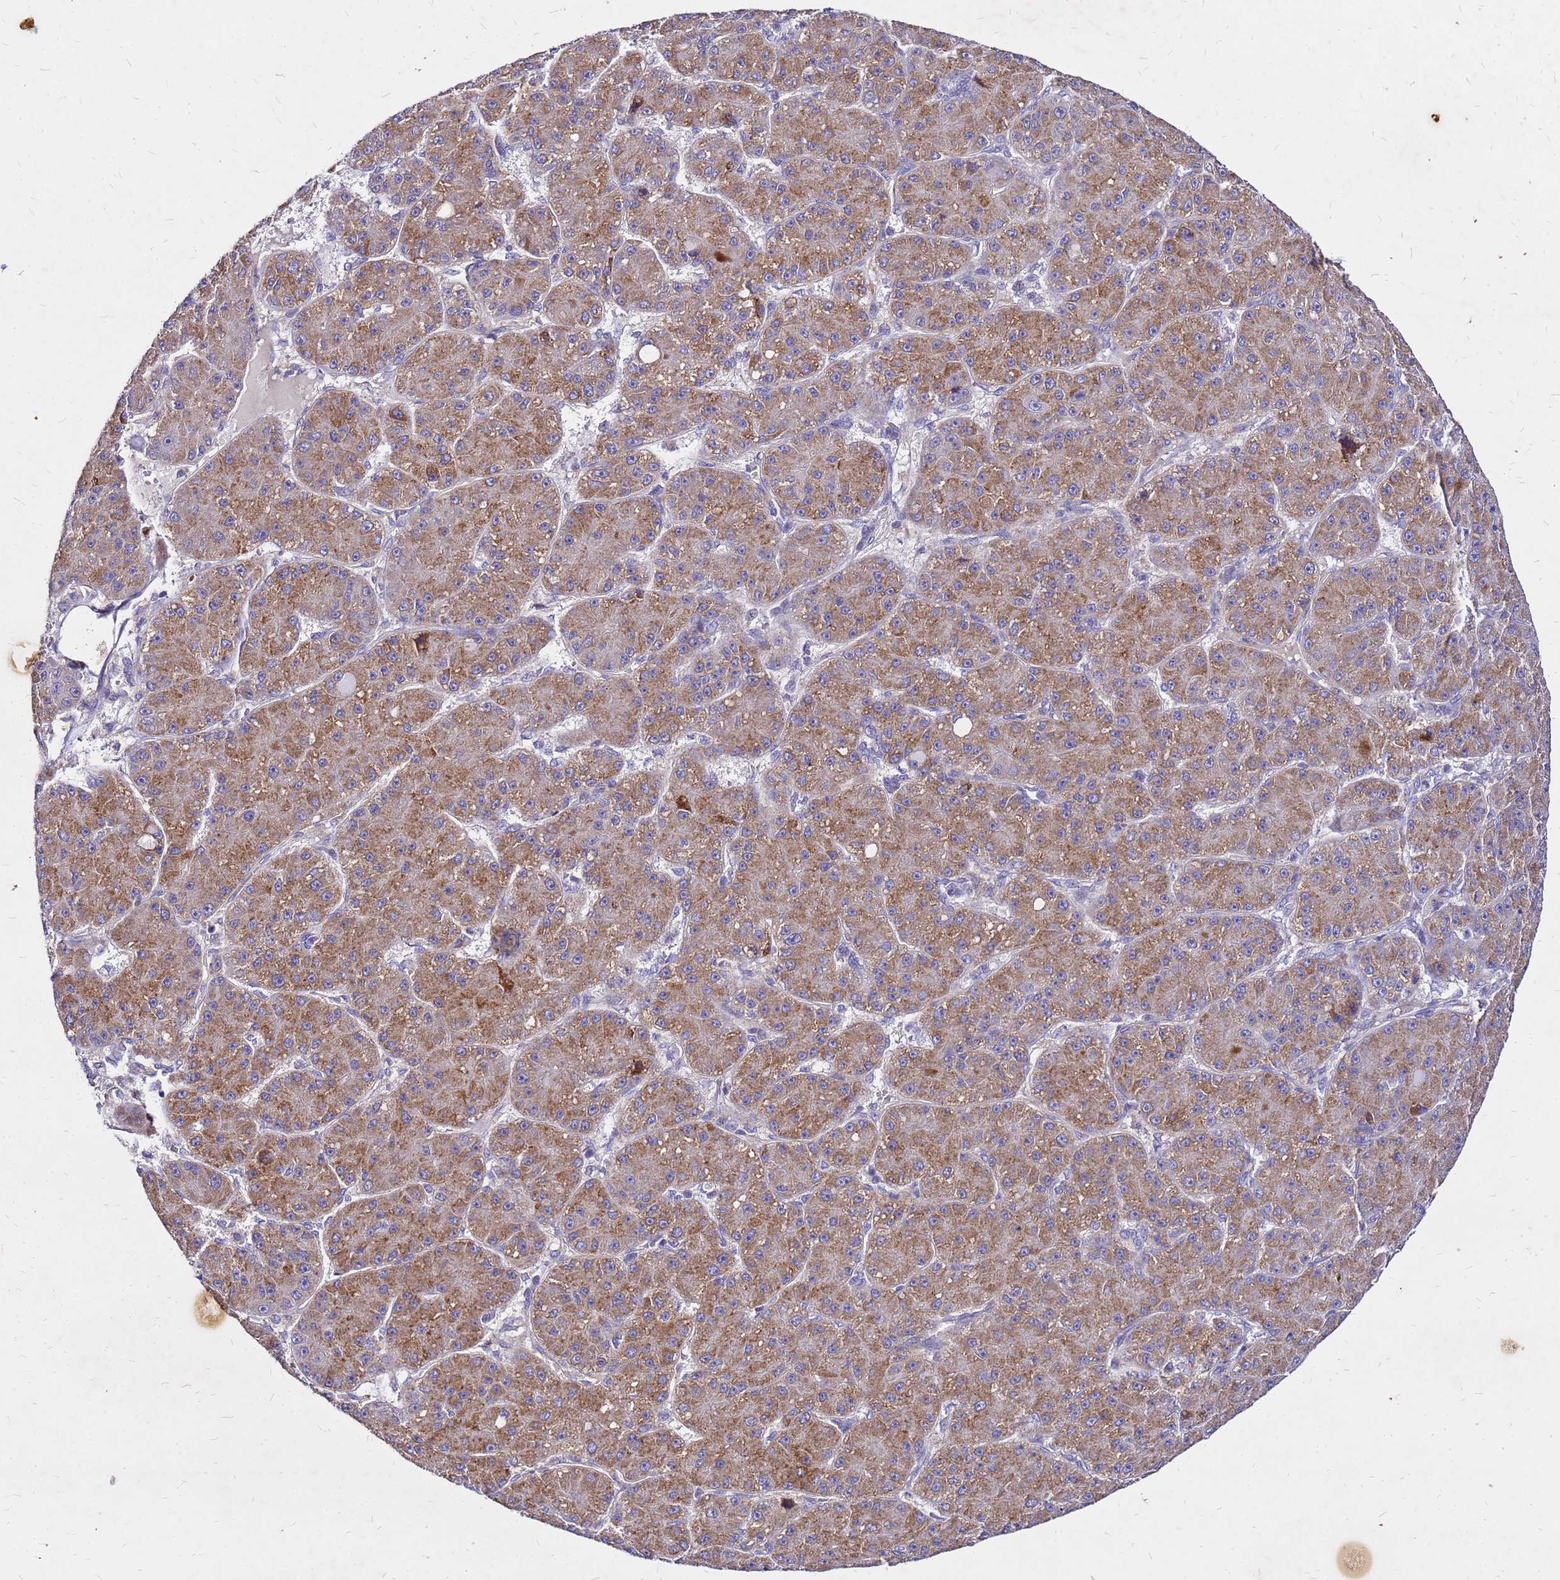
{"staining": {"intensity": "moderate", "quantity": ">75%", "location": "cytoplasmic/membranous"}, "tissue": "liver cancer", "cell_type": "Tumor cells", "image_type": "cancer", "snomed": [{"axis": "morphology", "description": "Carcinoma, Hepatocellular, NOS"}, {"axis": "topography", "description": "Liver"}], "caption": "Liver cancer stained for a protein reveals moderate cytoplasmic/membranous positivity in tumor cells.", "gene": "COX14", "patient": {"sex": "male", "age": 67}}